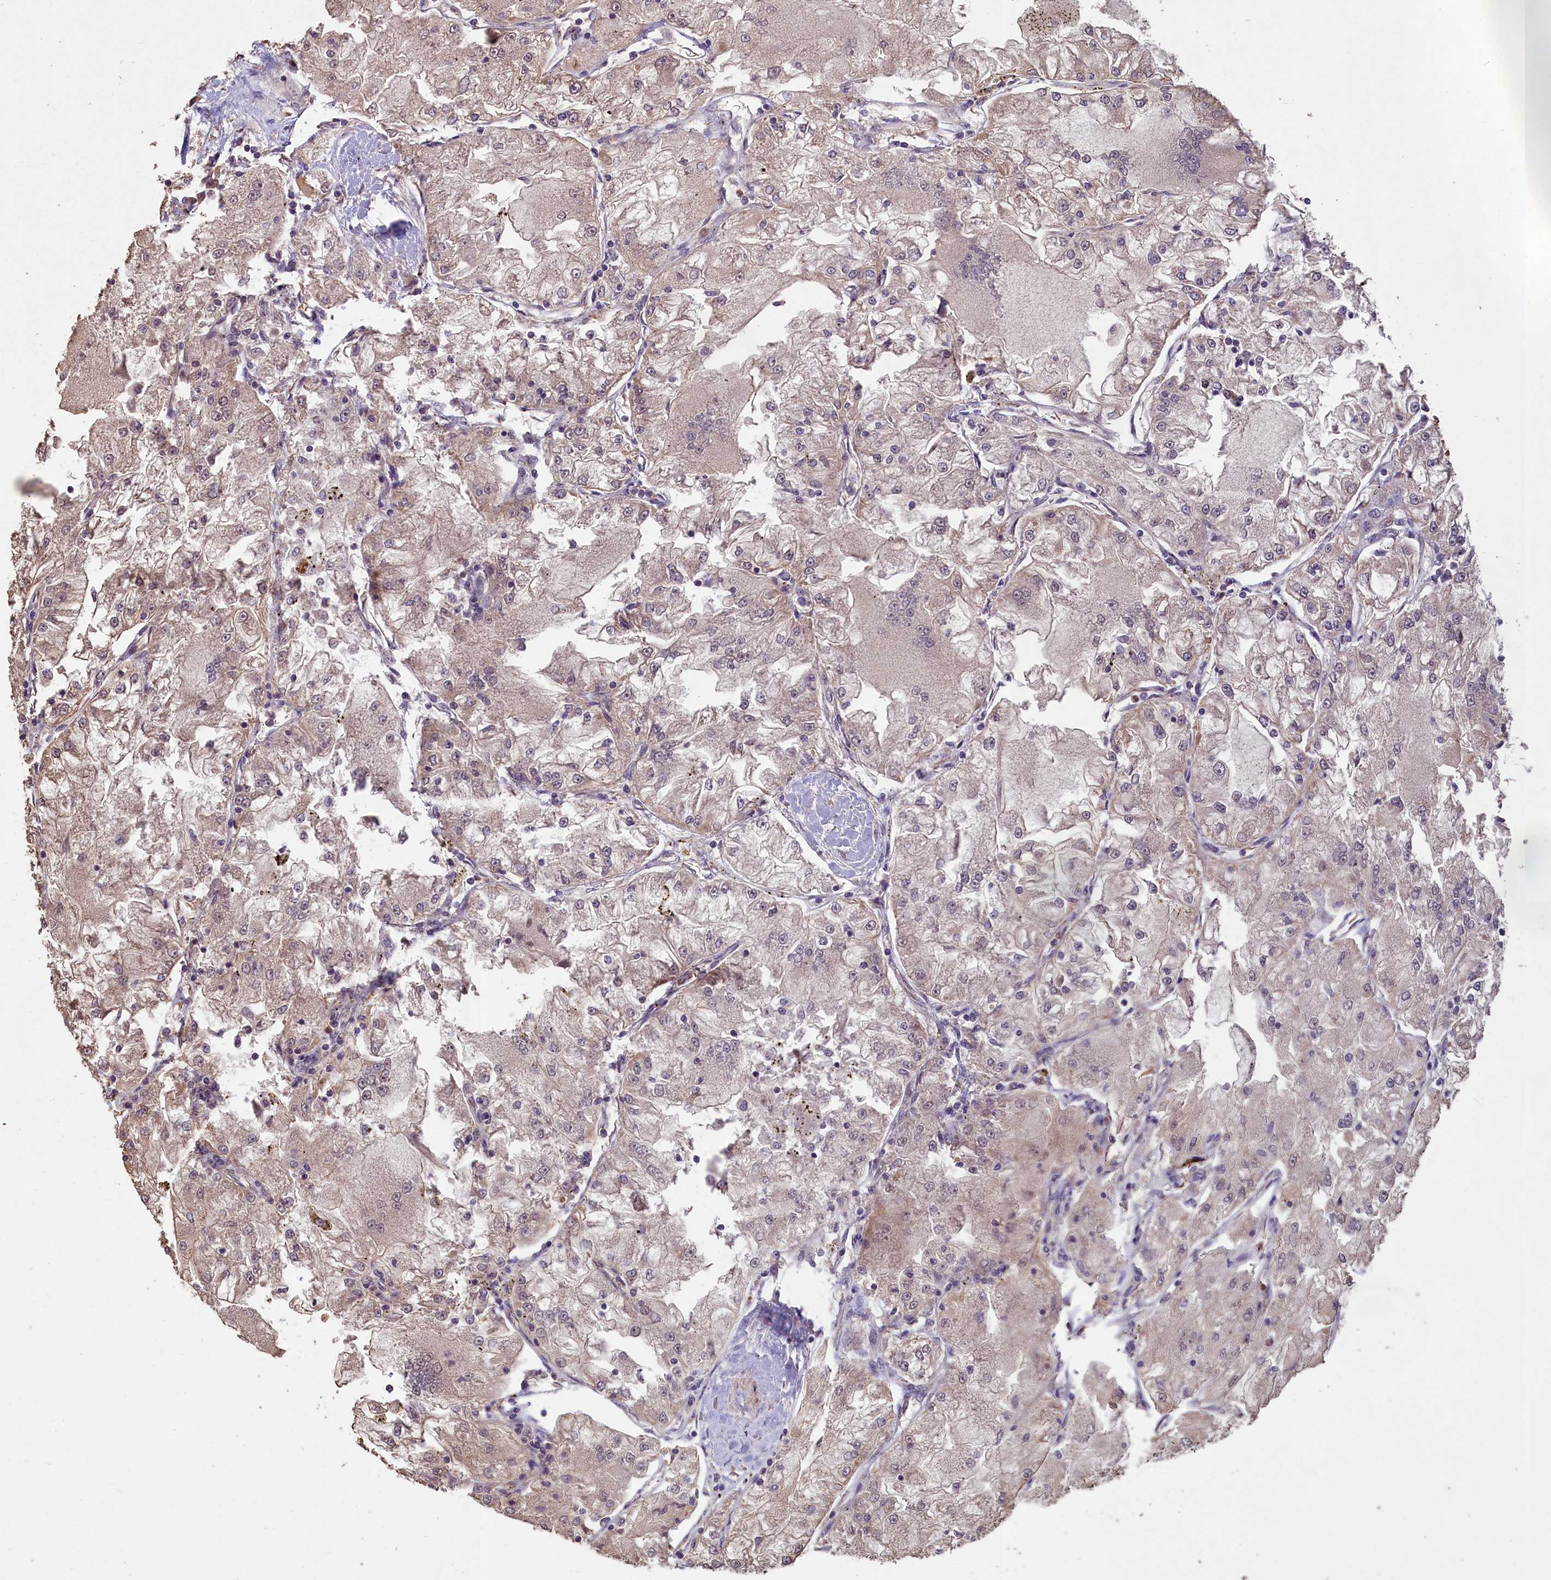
{"staining": {"intensity": "weak", "quantity": "<25%", "location": "cytoplasmic/membranous"}, "tissue": "renal cancer", "cell_type": "Tumor cells", "image_type": "cancer", "snomed": [{"axis": "morphology", "description": "Adenocarcinoma, NOS"}, {"axis": "topography", "description": "Kidney"}], "caption": "This is an IHC photomicrograph of renal cancer (adenocarcinoma). There is no expression in tumor cells.", "gene": "CHD9", "patient": {"sex": "female", "age": 72}}